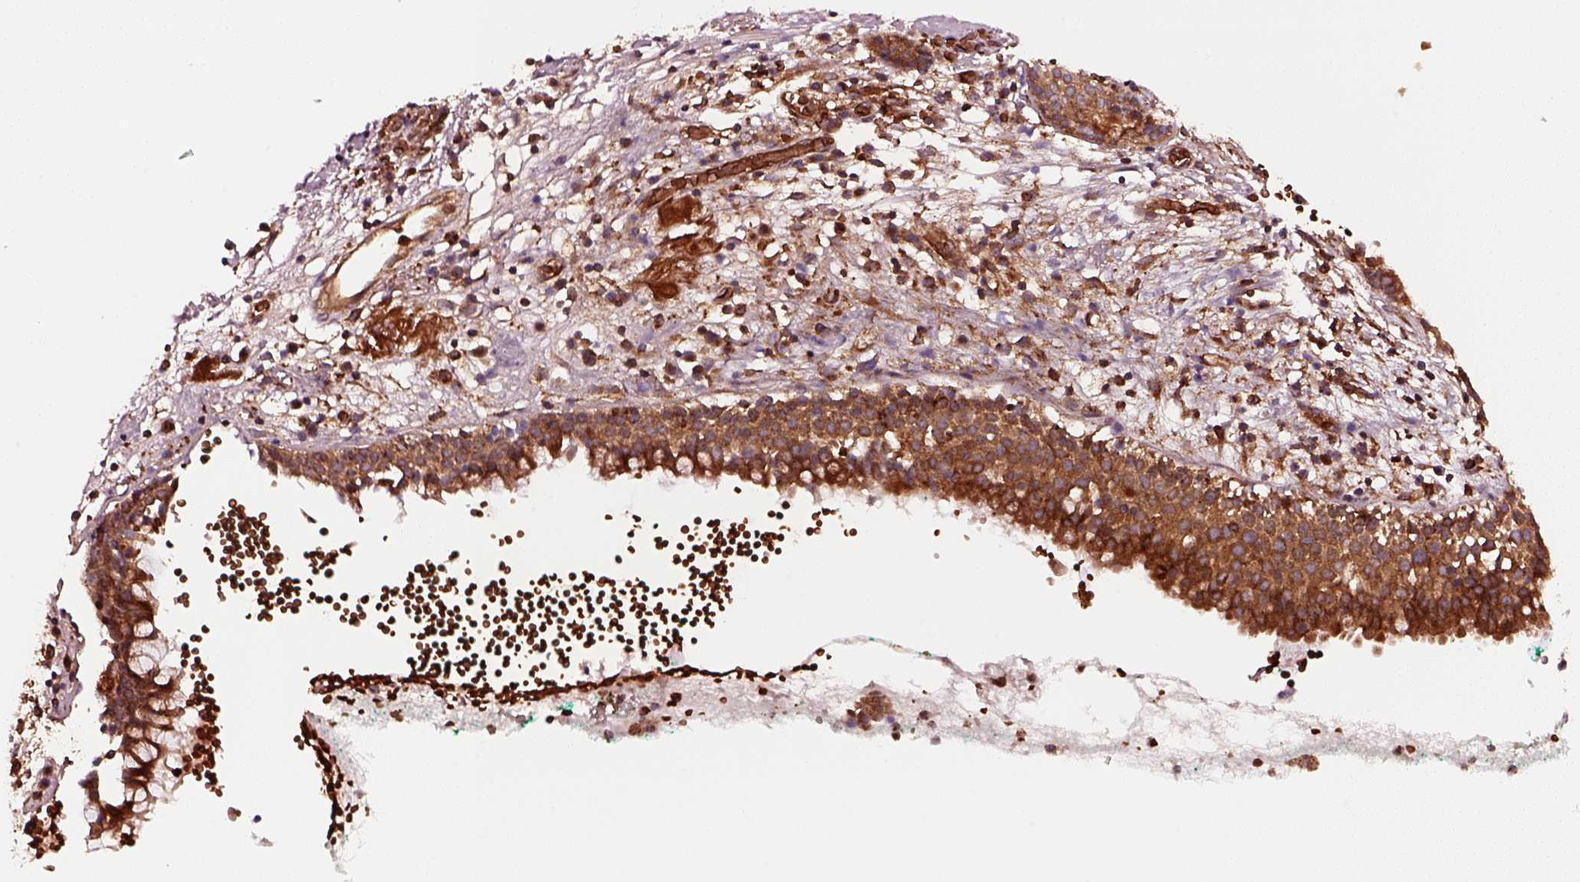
{"staining": {"intensity": "strong", "quantity": ">75%", "location": "cytoplasmic/membranous"}, "tissue": "nasopharynx", "cell_type": "Respiratory epithelial cells", "image_type": "normal", "snomed": [{"axis": "morphology", "description": "Normal tissue, NOS"}, {"axis": "morphology", "description": "Basal cell carcinoma"}, {"axis": "topography", "description": "Cartilage tissue"}, {"axis": "topography", "description": "Nasopharynx"}, {"axis": "topography", "description": "Oral tissue"}], "caption": "Immunohistochemical staining of benign human nasopharynx exhibits strong cytoplasmic/membranous protein positivity in approximately >75% of respiratory epithelial cells. (brown staining indicates protein expression, while blue staining denotes nuclei).", "gene": "WASHC2A", "patient": {"sex": "female", "age": 77}}